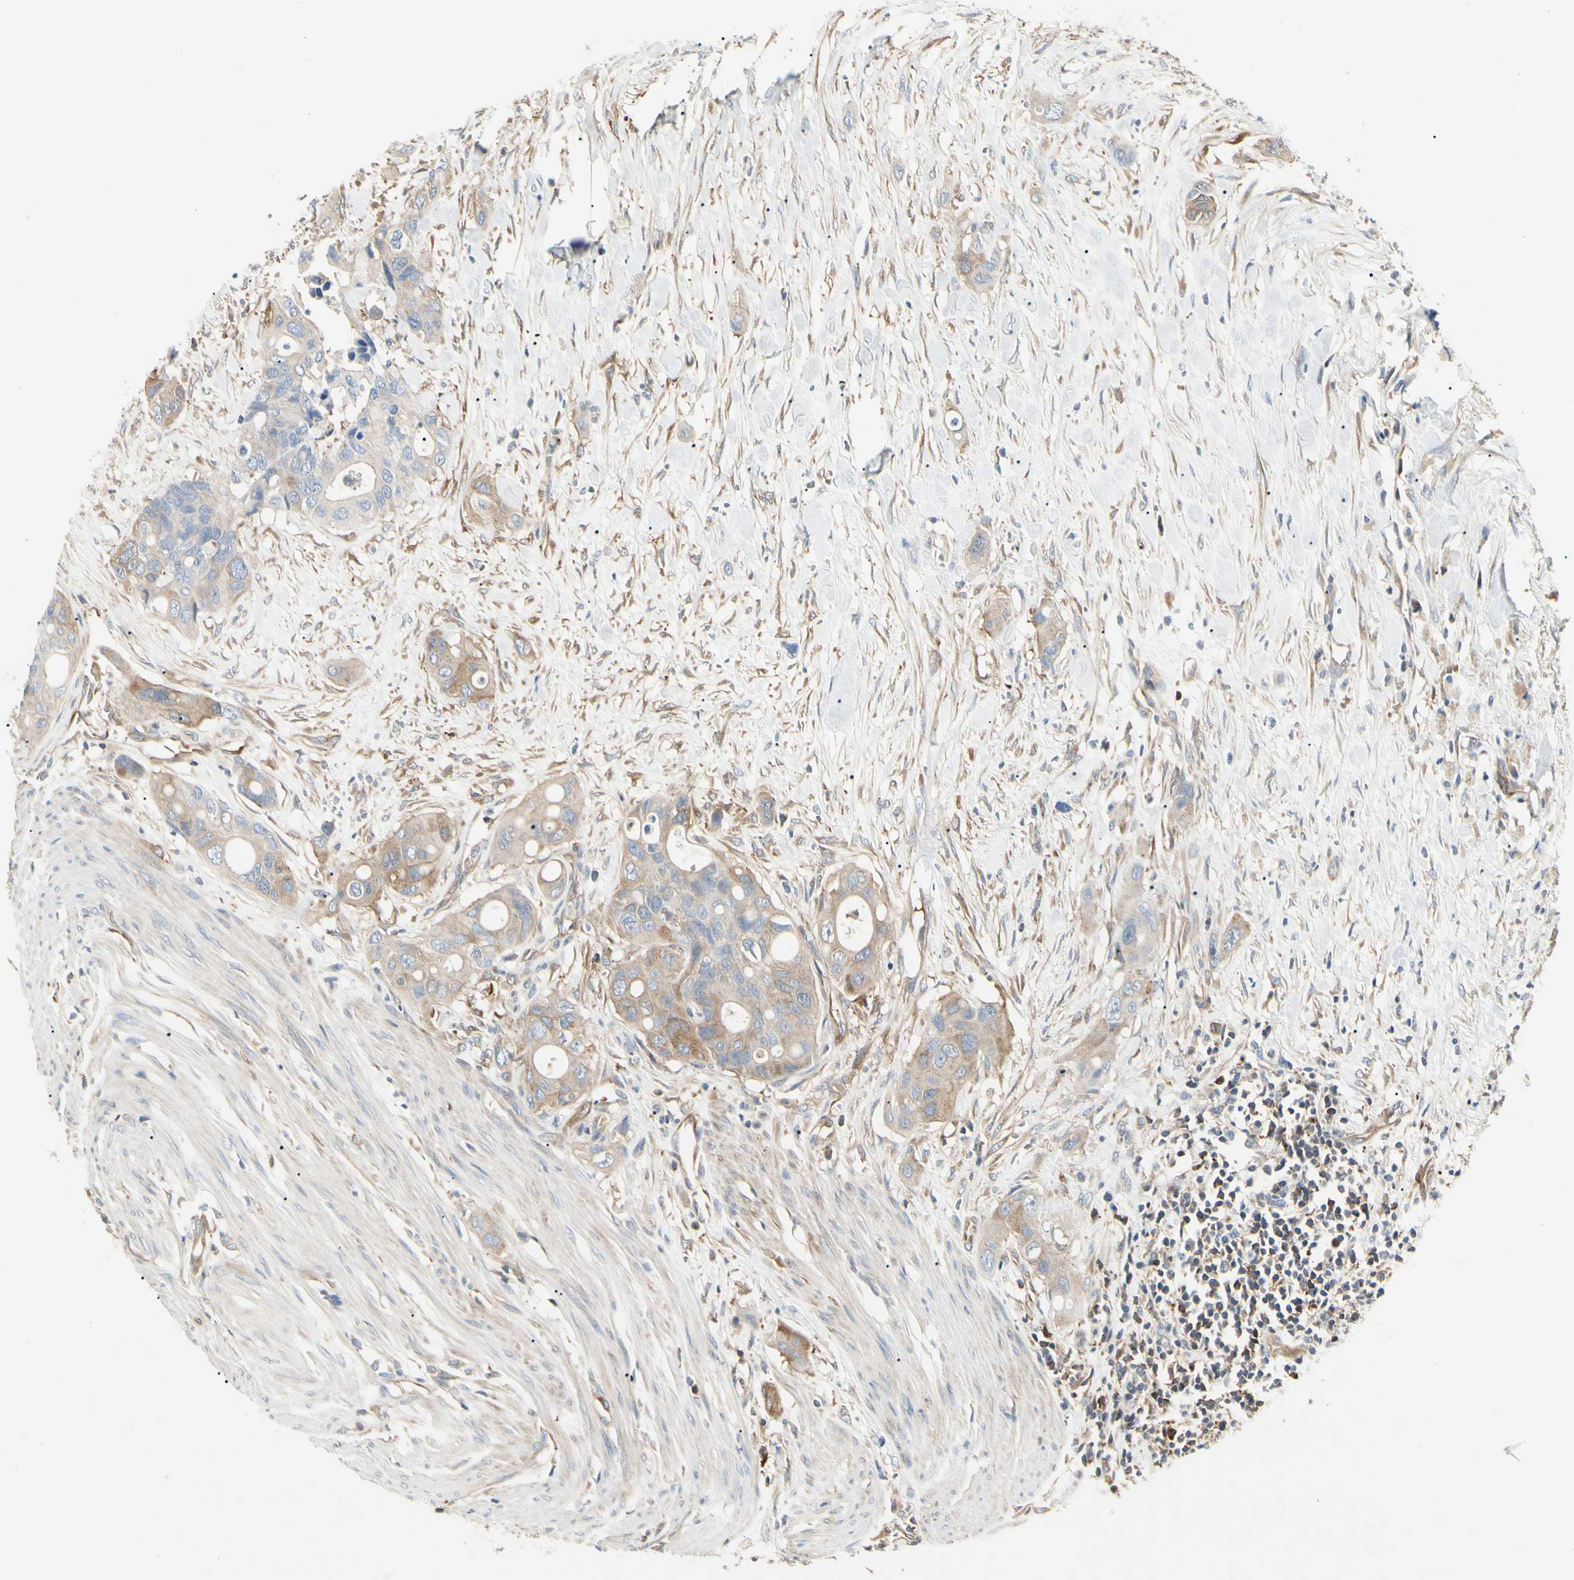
{"staining": {"intensity": "weak", "quantity": ">75%", "location": "cytoplasmic/membranous"}, "tissue": "colorectal cancer", "cell_type": "Tumor cells", "image_type": "cancer", "snomed": [{"axis": "morphology", "description": "Adenocarcinoma, NOS"}, {"axis": "topography", "description": "Colon"}], "caption": "Brown immunohistochemical staining in colorectal adenocarcinoma shows weak cytoplasmic/membranous staining in about >75% of tumor cells.", "gene": "NFKB2", "patient": {"sex": "female", "age": 57}}